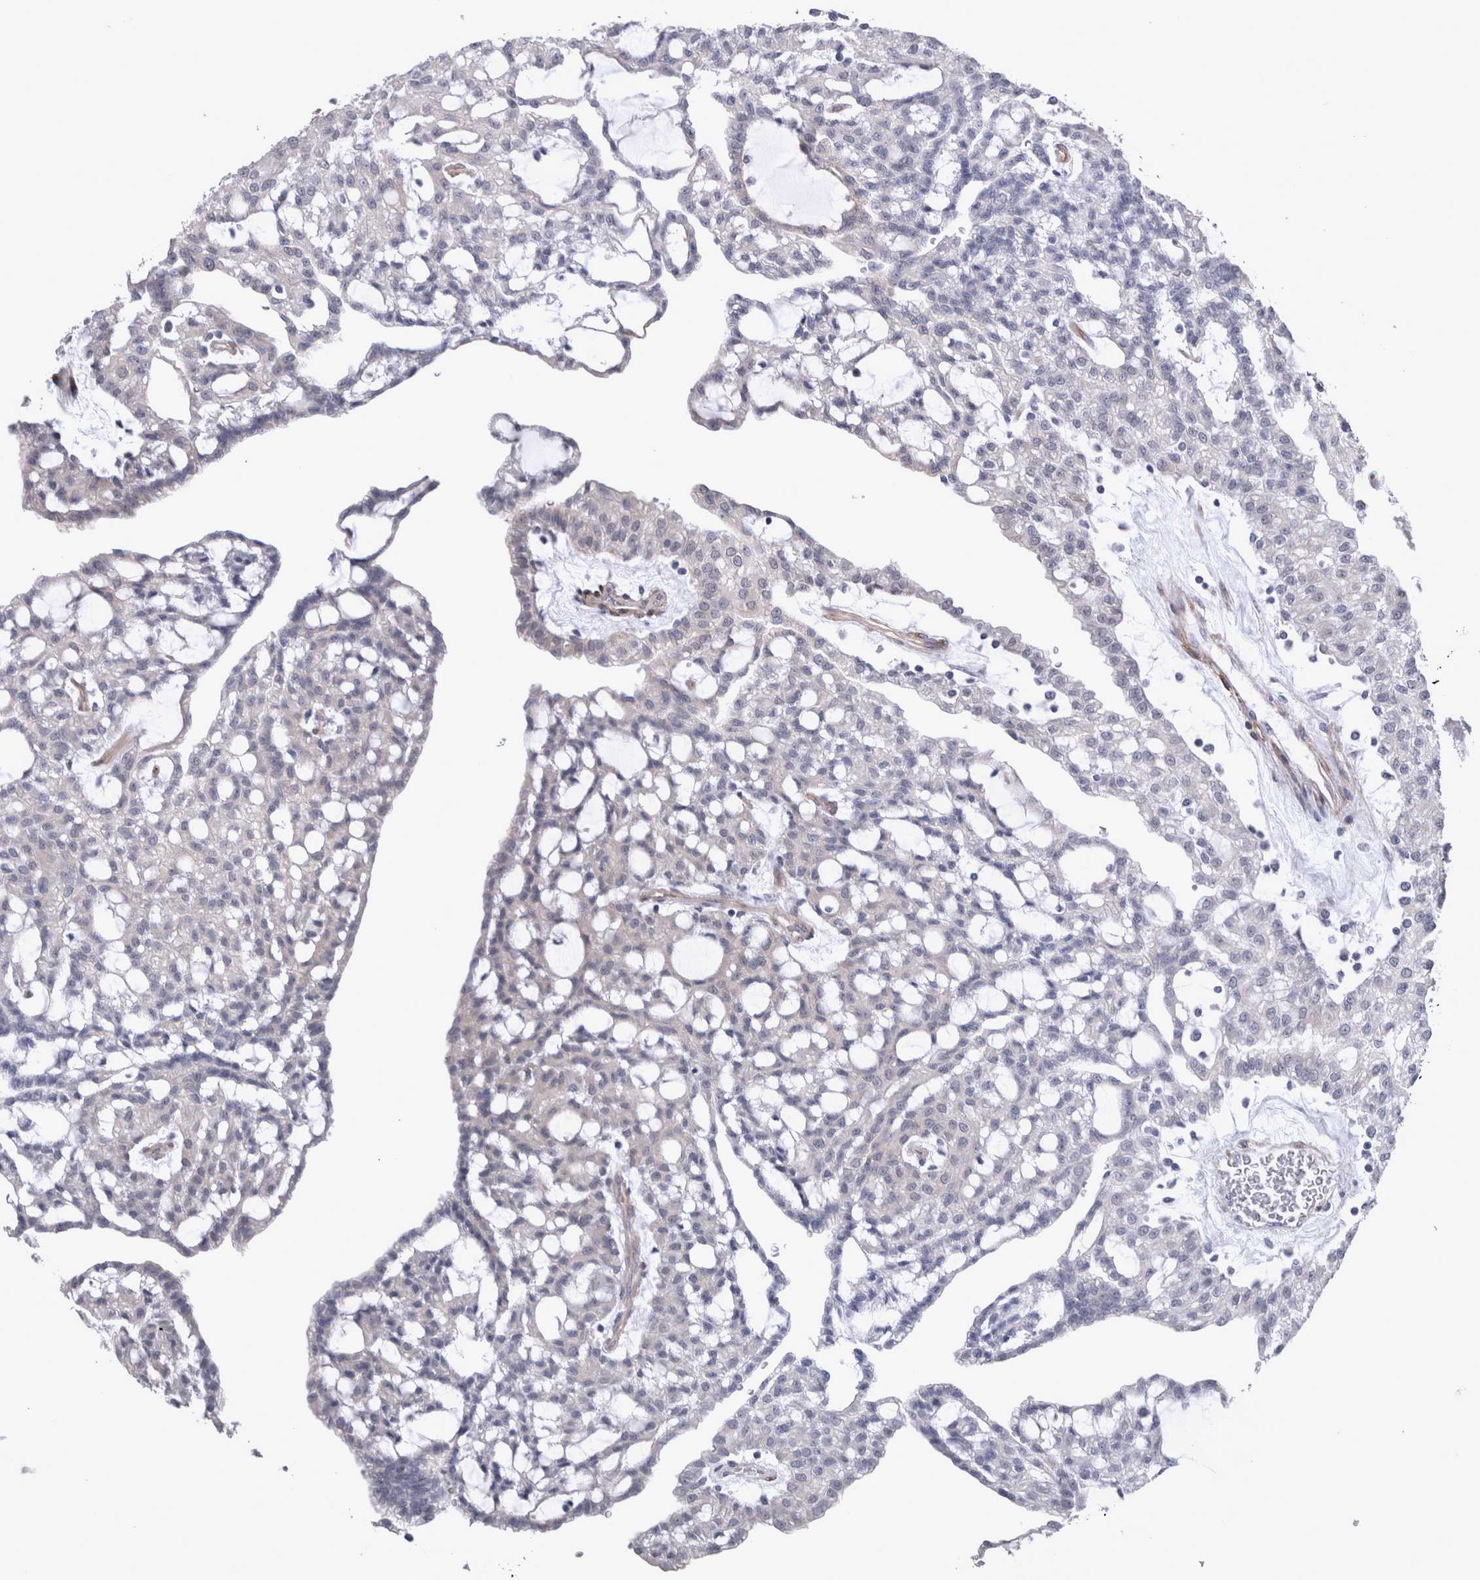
{"staining": {"intensity": "negative", "quantity": "none", "location": "none"}, "tissue": "renal cancer", "cell_type": "Tumor cells", "image_type": "cancer", "snomed": [{"axis": "morphology", "description": "Adenocarcinoma, NOS"}, {"axis": "topography", "description": "Kidney"}], "caption": "This image is of renal cancer (adenocarcinoma) stained with immunohistochemistry to label a protein in brown with the nuclei are counter-stained blue. There is no staining in tumor cells.", "gene": "DDX6", "patient": {"sex": "male", "age": 63}}